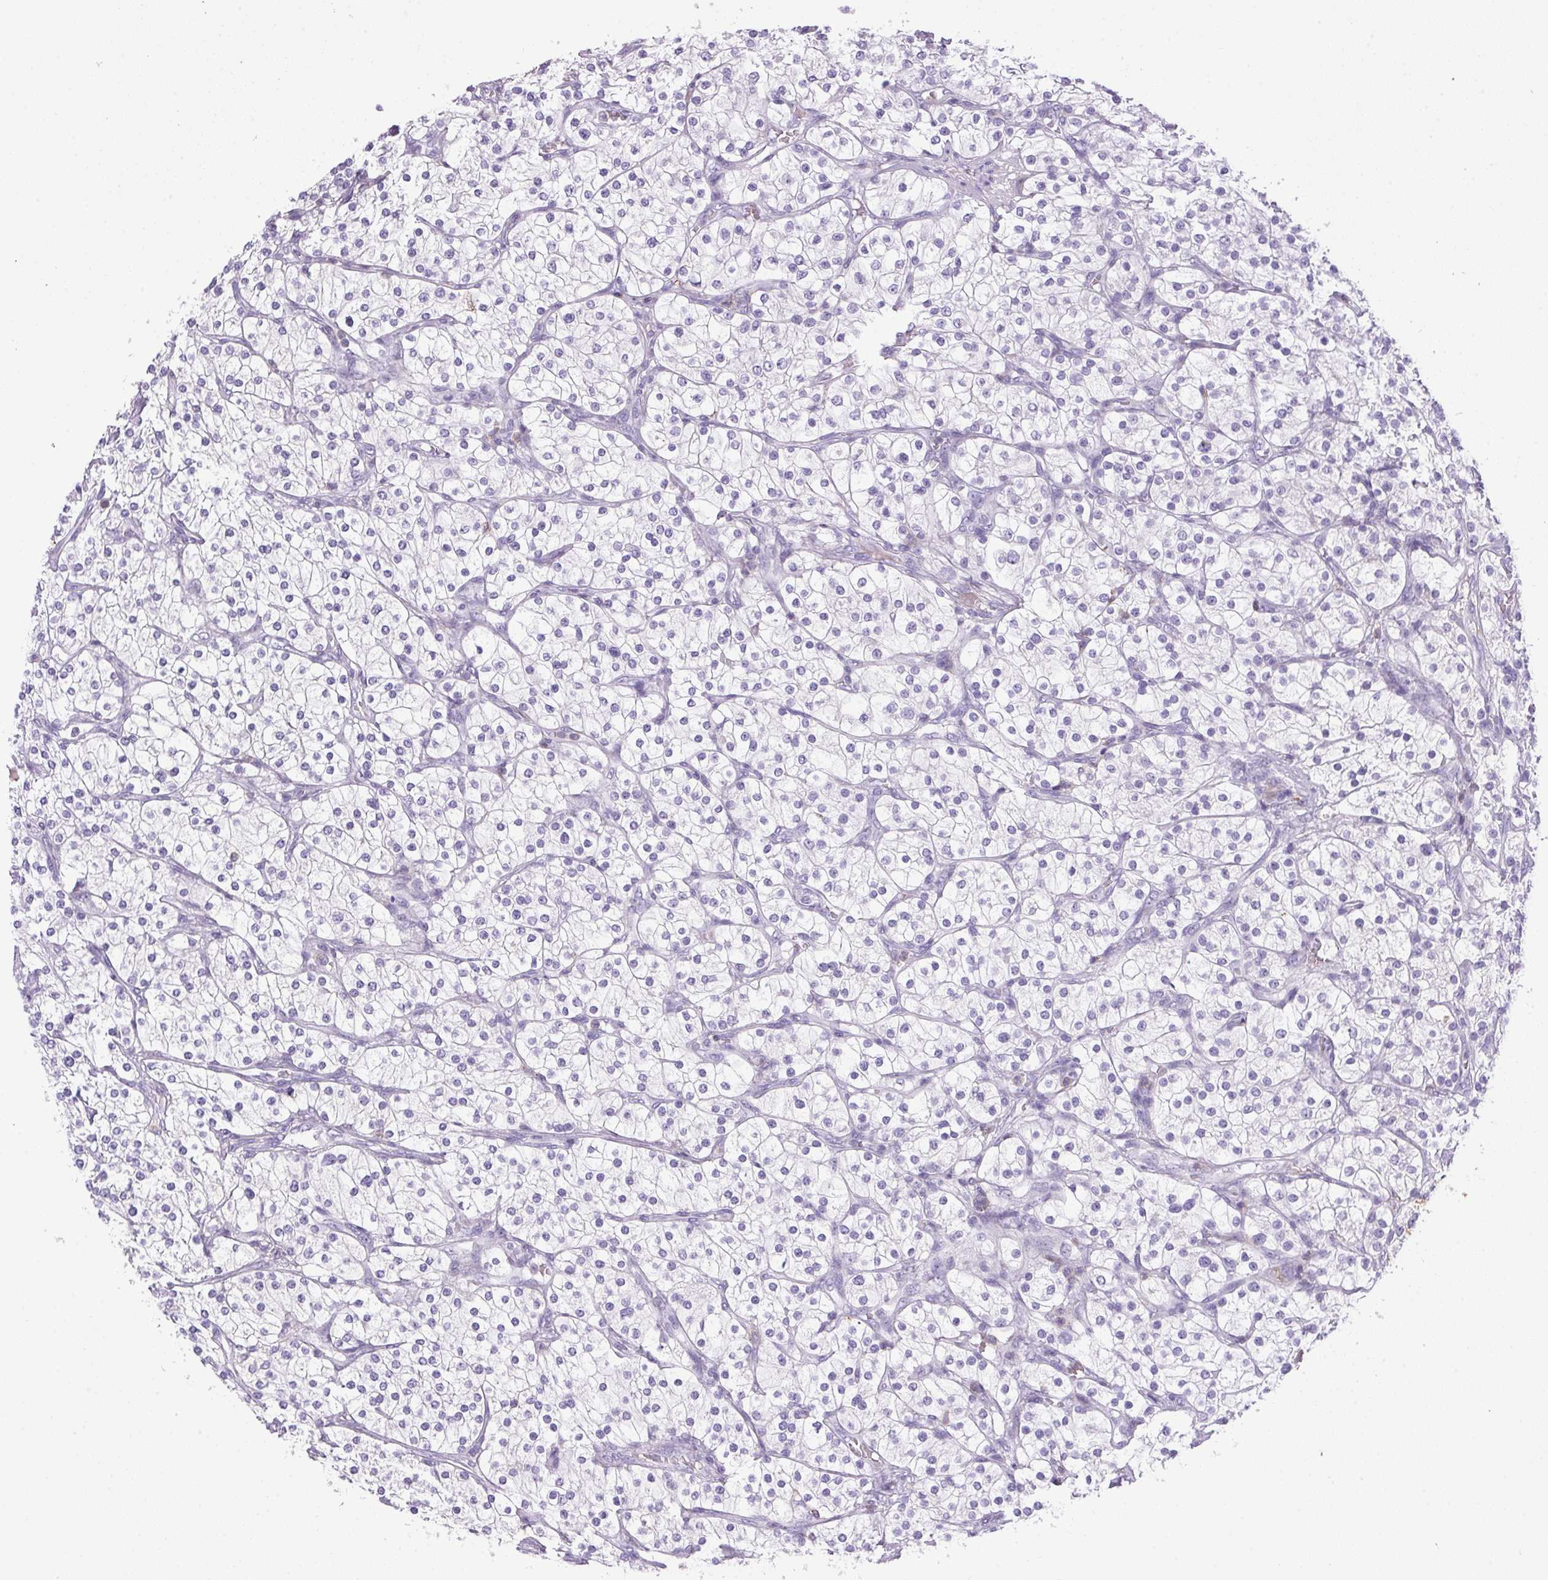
{"staining": {"intensity": "negative", "quantity": "none", "location": "none"}, "tissue": "renal cancer", "cell_type": "Tumor cells", "image_type": "cancer", "snomed": [{"axis": "morphology", "description": "Adenocarcinoma, NOS"}, {"axis": "topography", "description": "Kidney"}], "caption": "Tumor cells show no significant protein expression in adenocarcinoma (renal).", "gene": "S100A2", "patient": {"sex": "male", "age": 80}}